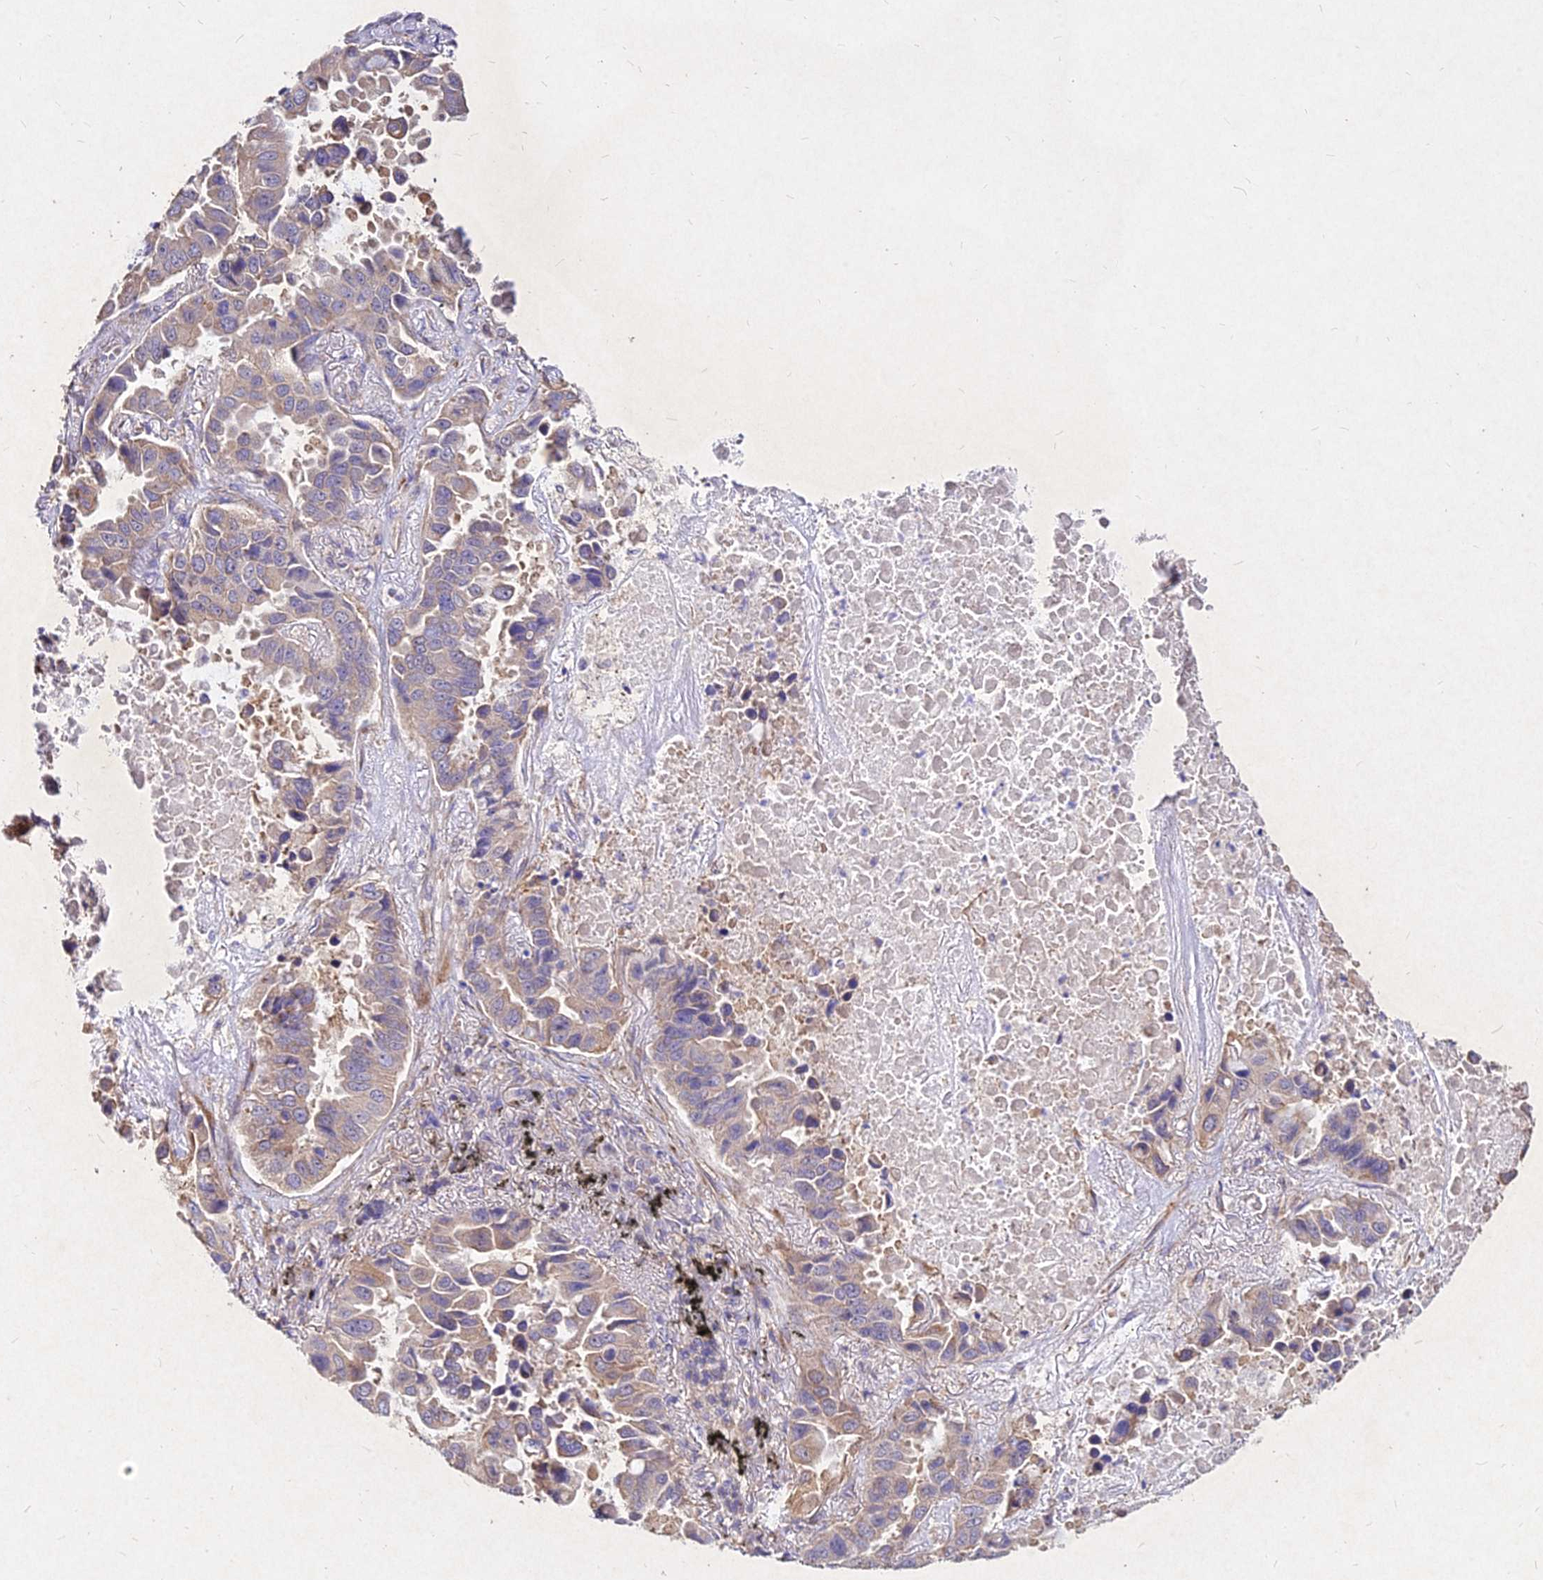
{"staining": {"intensity": "weak", "quantity": "25%-75%", "location": "cytoplasmic/membranous"}, "tissue": "lung cancer", "cell_type": "Tumor cells", "image_type": "cancer", "snomed": [{"axis": "morphology", "description": "Adenocarcinoma, NOS"}, {"axis": "topography", "description": "Lung"}], "caption": "This photomicrograph exhibits IHC staining of lung adenocarcinoma, with low weak cytoplasmic/membranous staining in about 25%-75% of tumor cells.", "gene": "SKA1", "patient": {"sex": "male", "age": 64}}